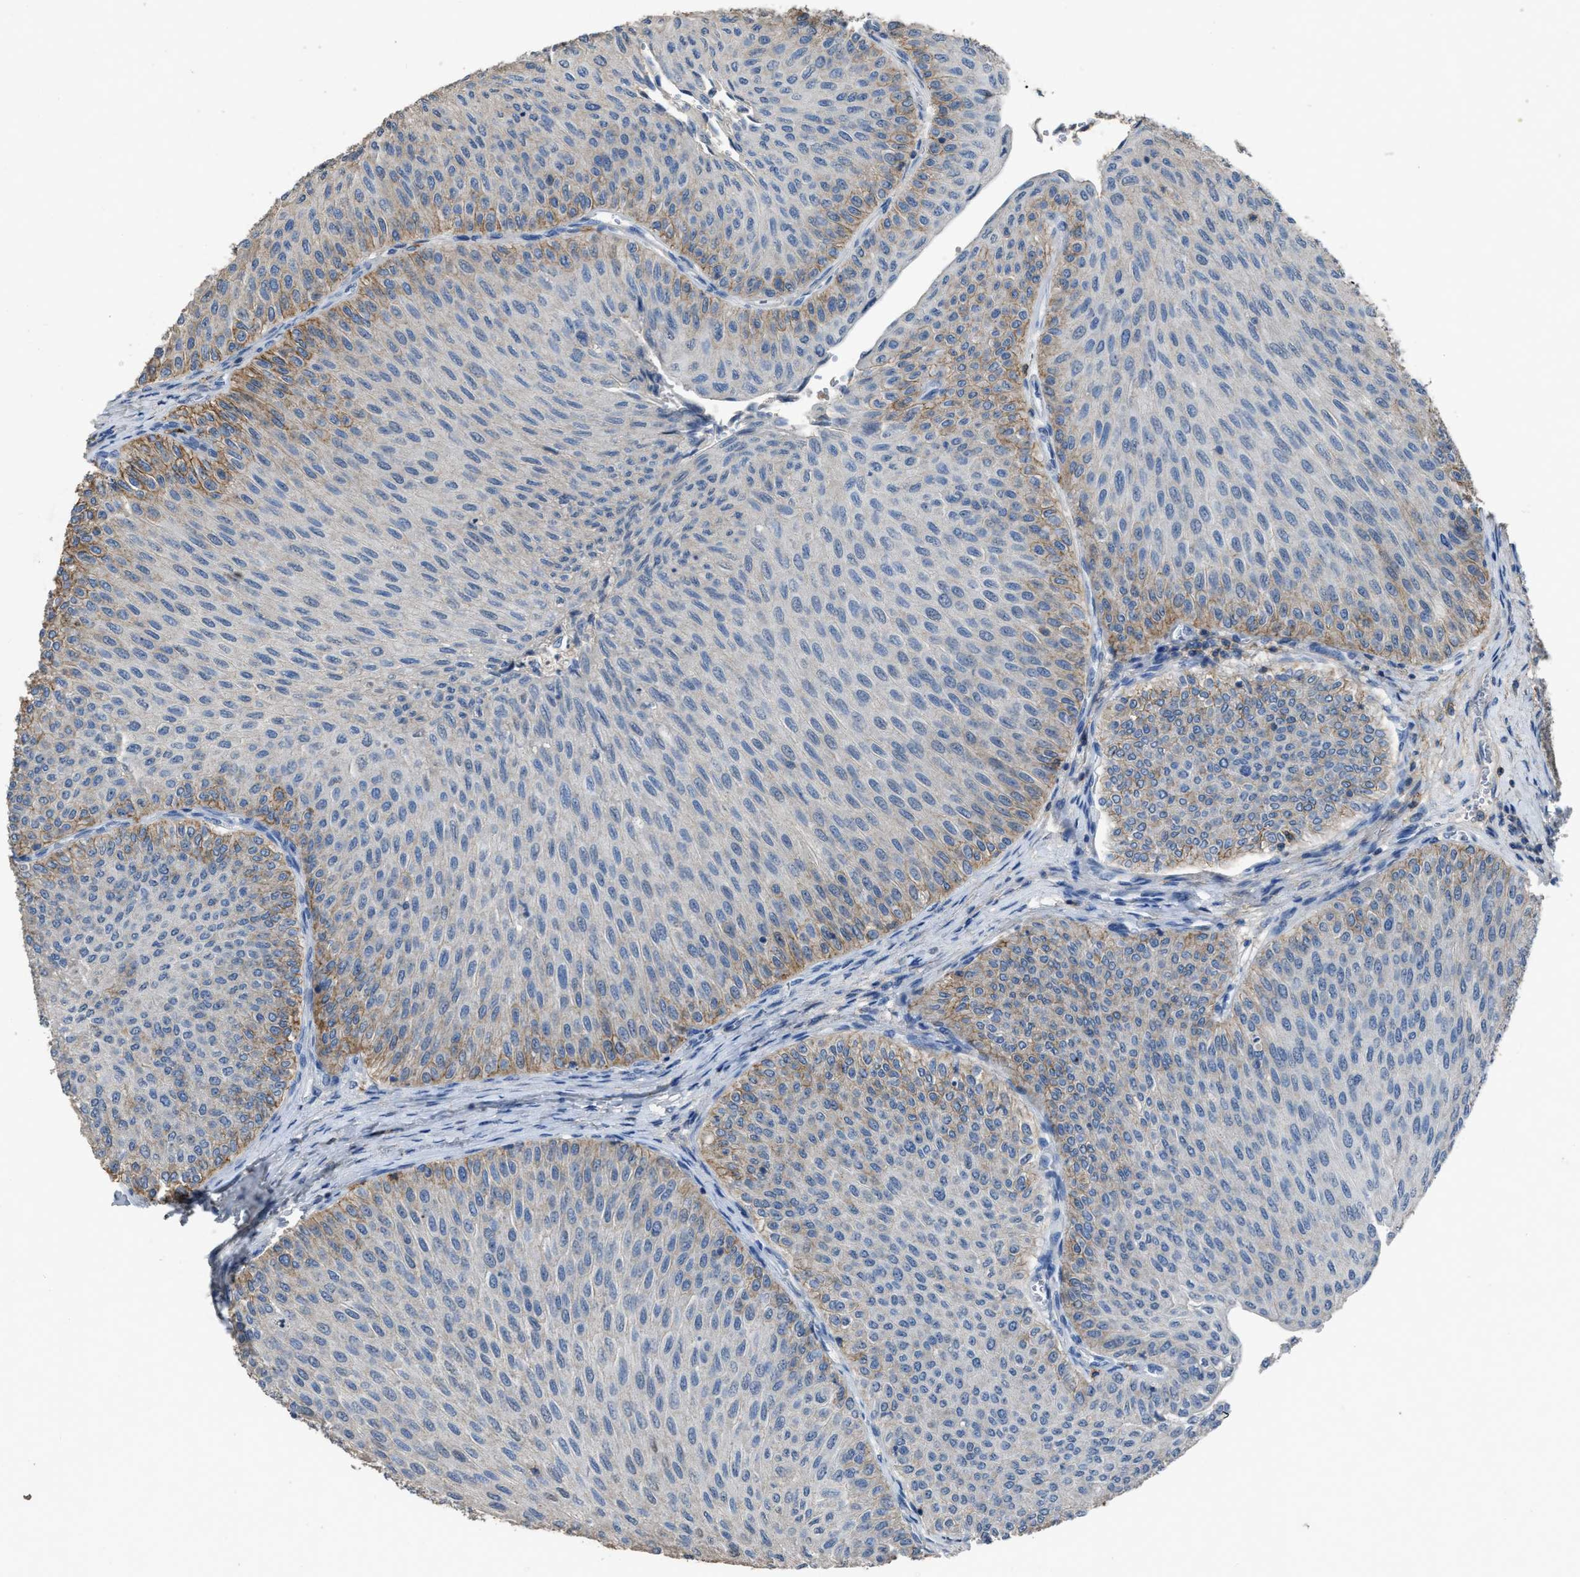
{"staining": {"intensity": "moderate", "quantity": "<25%", "location": "cytoplasmic/membranous"}, "tissue": "urothelial cancer", "cell_type": "Tumor cells", "image_type": "cancer", "snomed": [{"axis": "morphology", "description": "Urothelial carcinoma, Low grade"}, {"axis": "topography", "description": "Urinary bladder"}], "caption": "A low amount of moderate cytoplasmic/membranous staining is identified in about <25% of tumor cells in low-grade urothelial carcinoma tissue. (DAB = brown stain, brightfield microscopy at high magnification).", "gene": "OR51E1", "patient": {"sex": "male", "age": 78}}